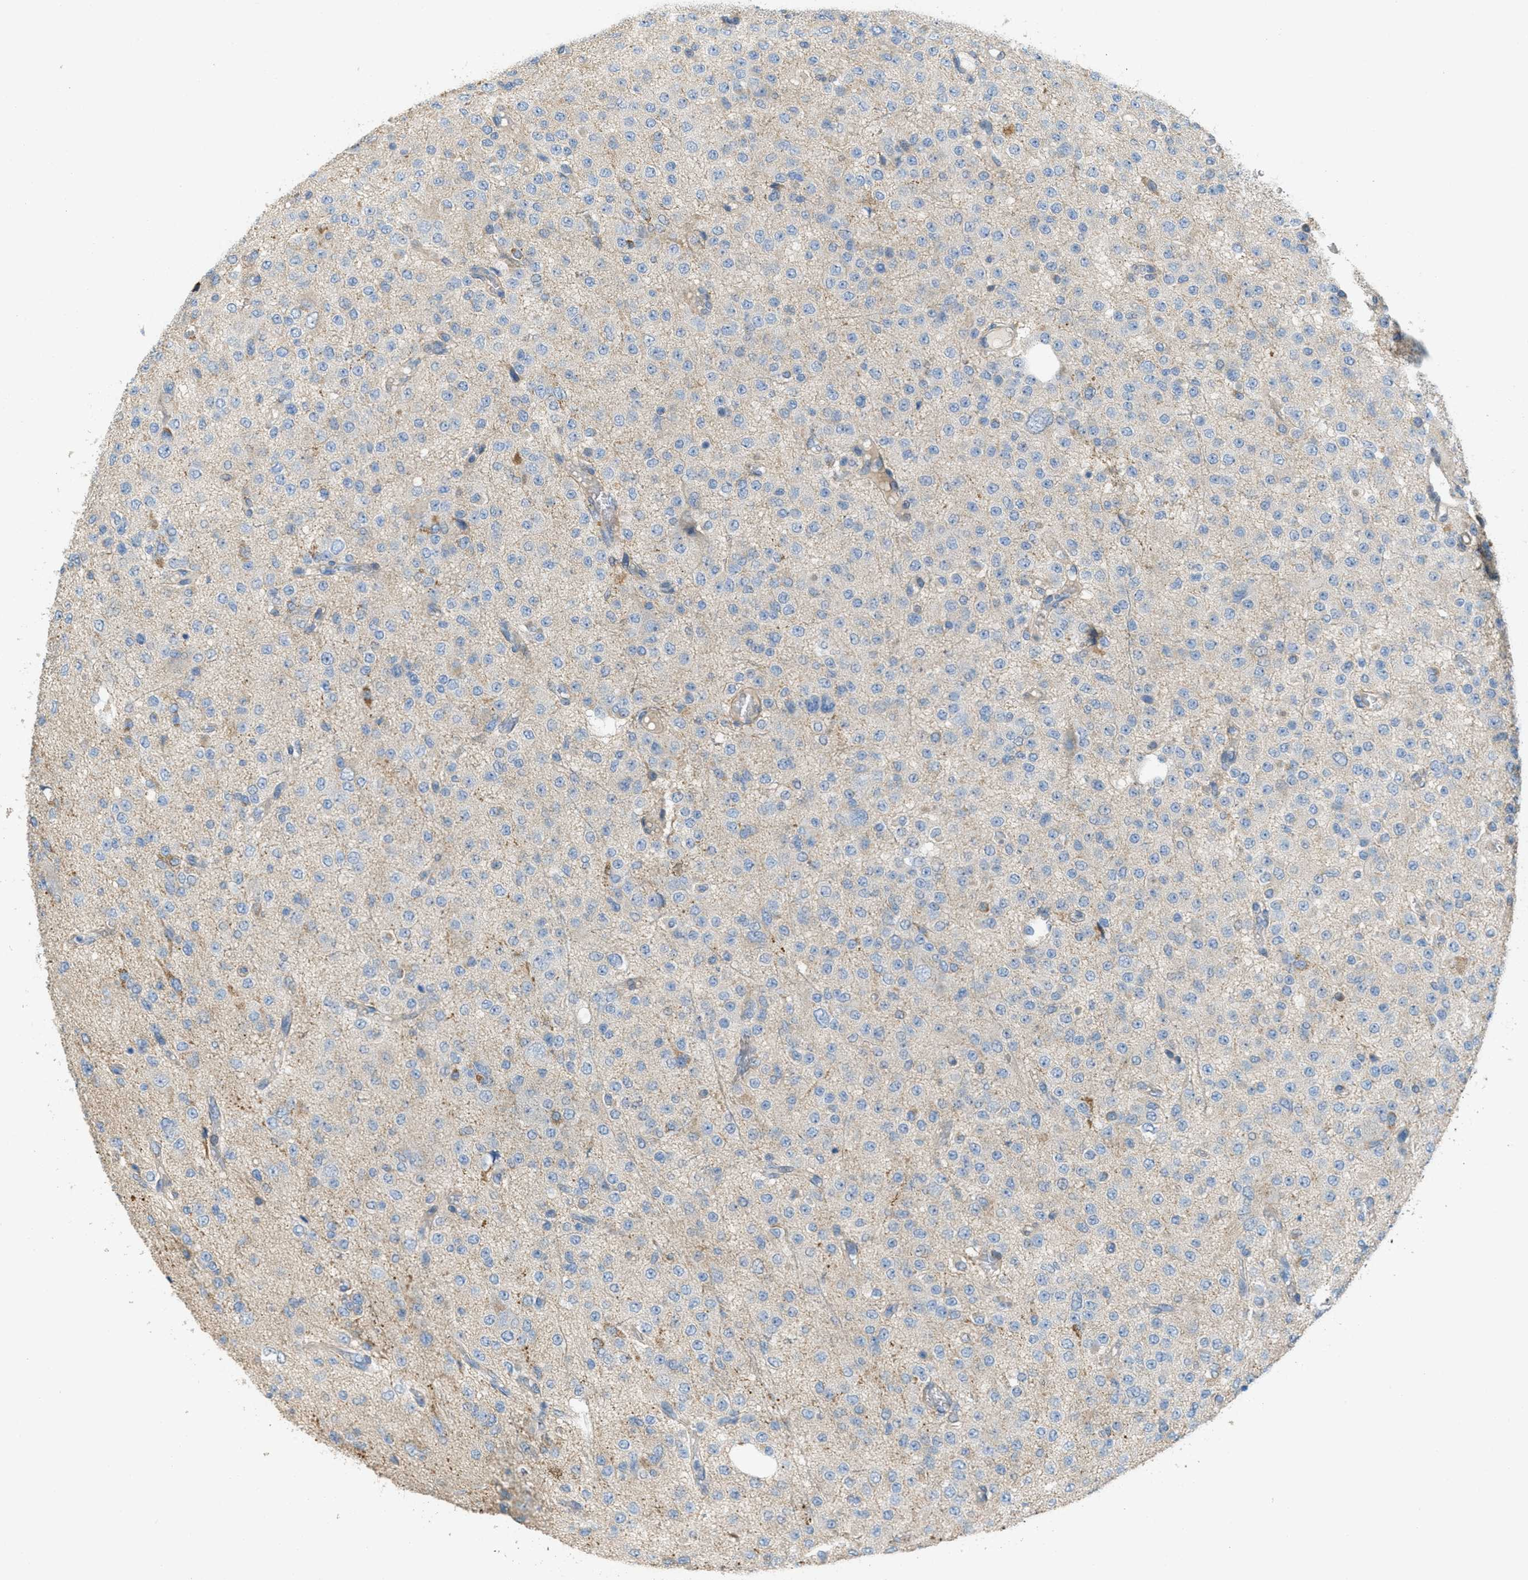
{"staining": {"intensity": "weak", "quantity": "<25%", "location": "cytoplasmic/membranous"}, "tissue": "glioma", "cell_type": "Tumor cells", "image_type": "cancer", "snomed": [{"axis": "morphology", "description": "Glioma, malignant, Low grade"}, {"axis": "topography", "description": "Brain"}], "caption": "Malignant glioma (low-grade) stained for a protein using IHC reveals no positivity tumor cells.", "gene": "MRS2", "patient": {"sex": "male", "age": 38}}